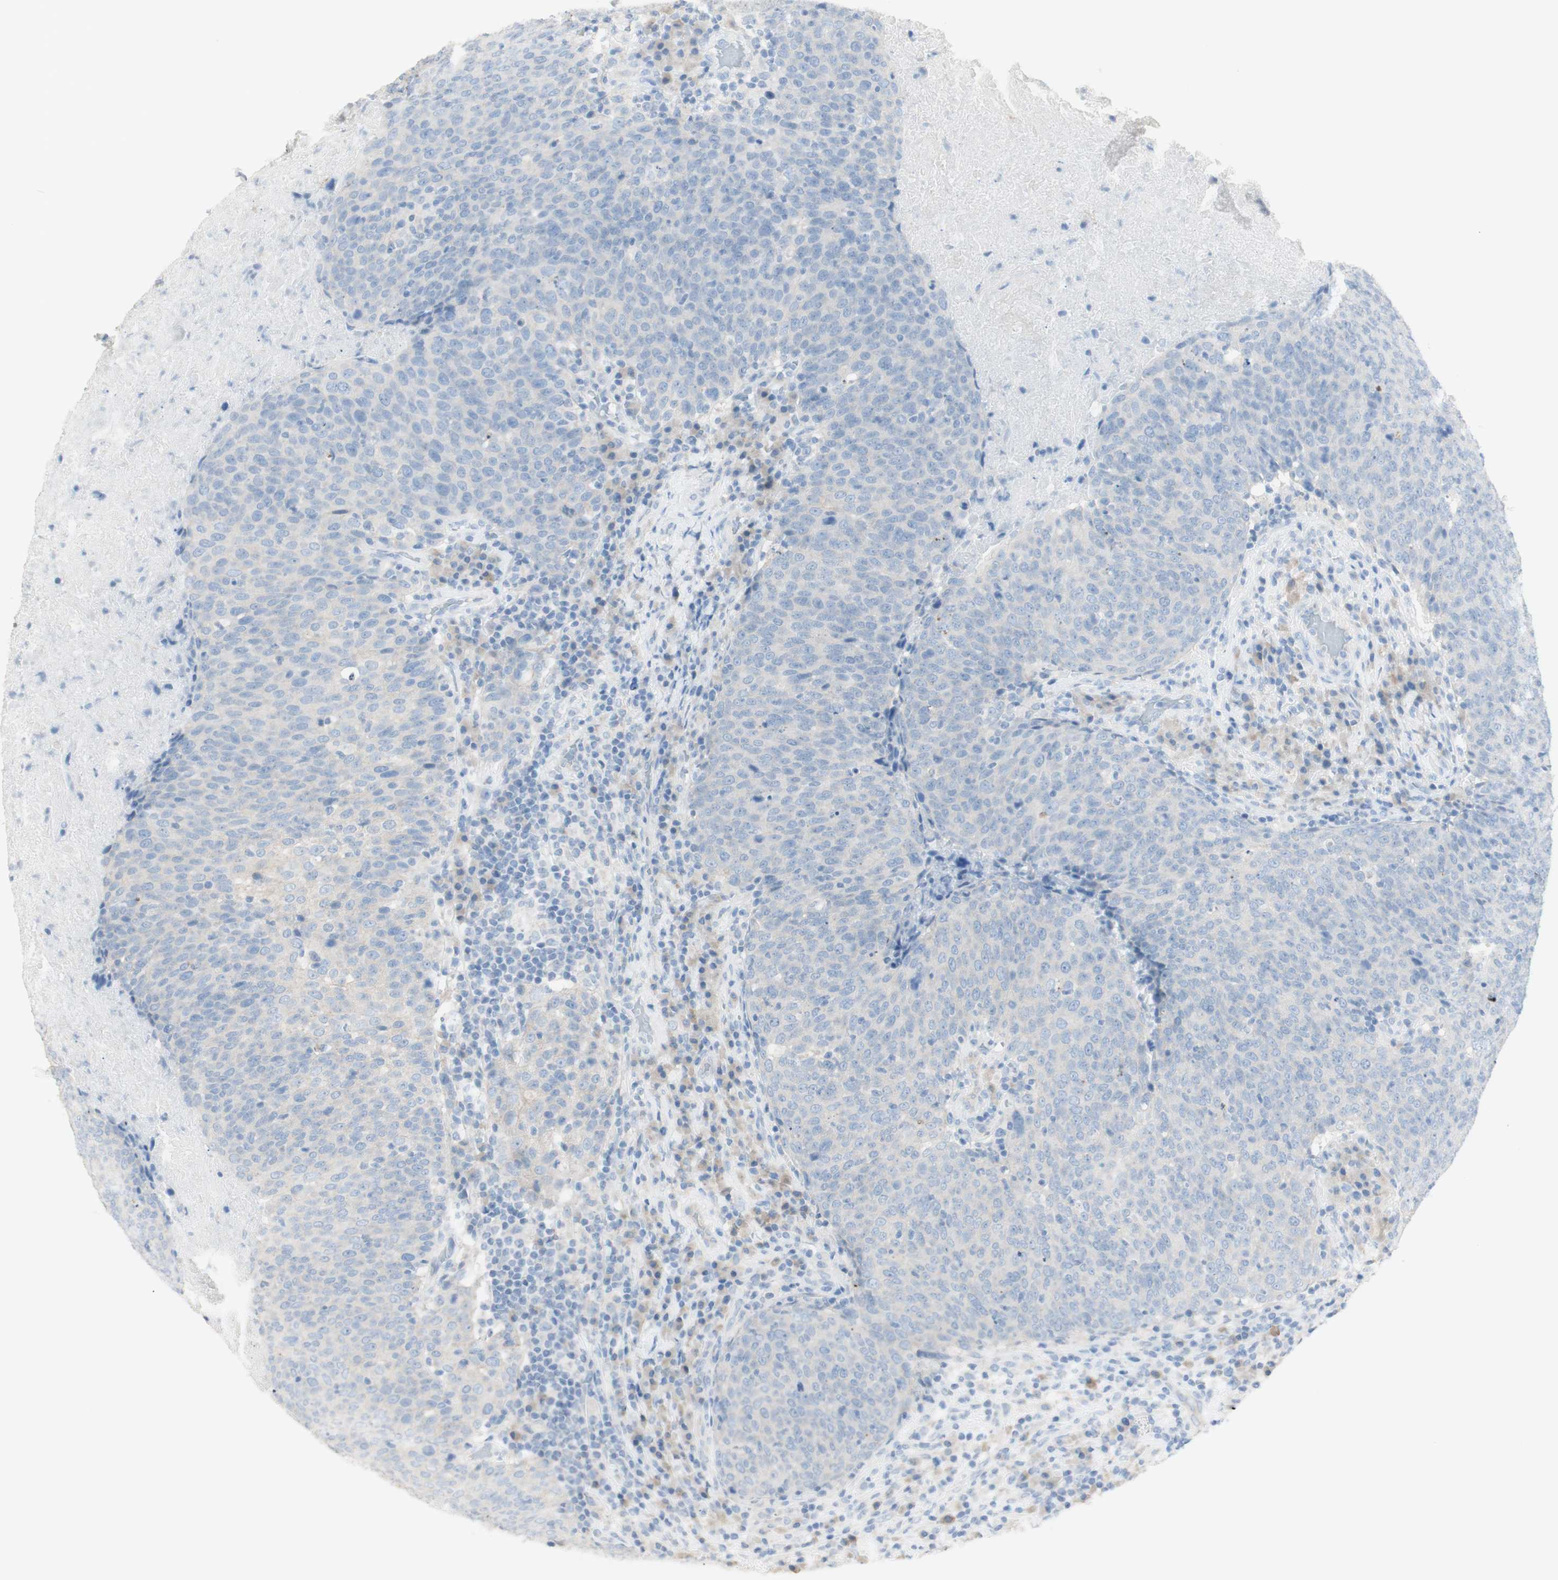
{"staining": {"intensity": "negative", "quantity": "none", "location": "none"}, "tissue": "head and neck cancer", "cell_type": "Tumor cells", "image_type": "cancer", "snomed": [{"axis": "morphology", "description": "Squamous cell carcinoma, NOS"}, {"axis": "morphology", "description": "Squamous cell carcinoma, metastatic, NOS"}, {"axis": "topography", "description": "Lymph node"}, {"axis": "topography", "description": "Head-Neck"}], "caption": "High power microscopy photomicrograph of an immunohistochemistry micrograph of head and neck cancer (squamous cell carcinoma), revealing no significant positivity in tumor cells. The staining was performed using DAB to visualize the protein expression in brown, while the nuclei were stained in blue with hematoxylin (Magnification: 20x).", "gene": "ART3", "patient": {"sex": "male", "age": 62}}